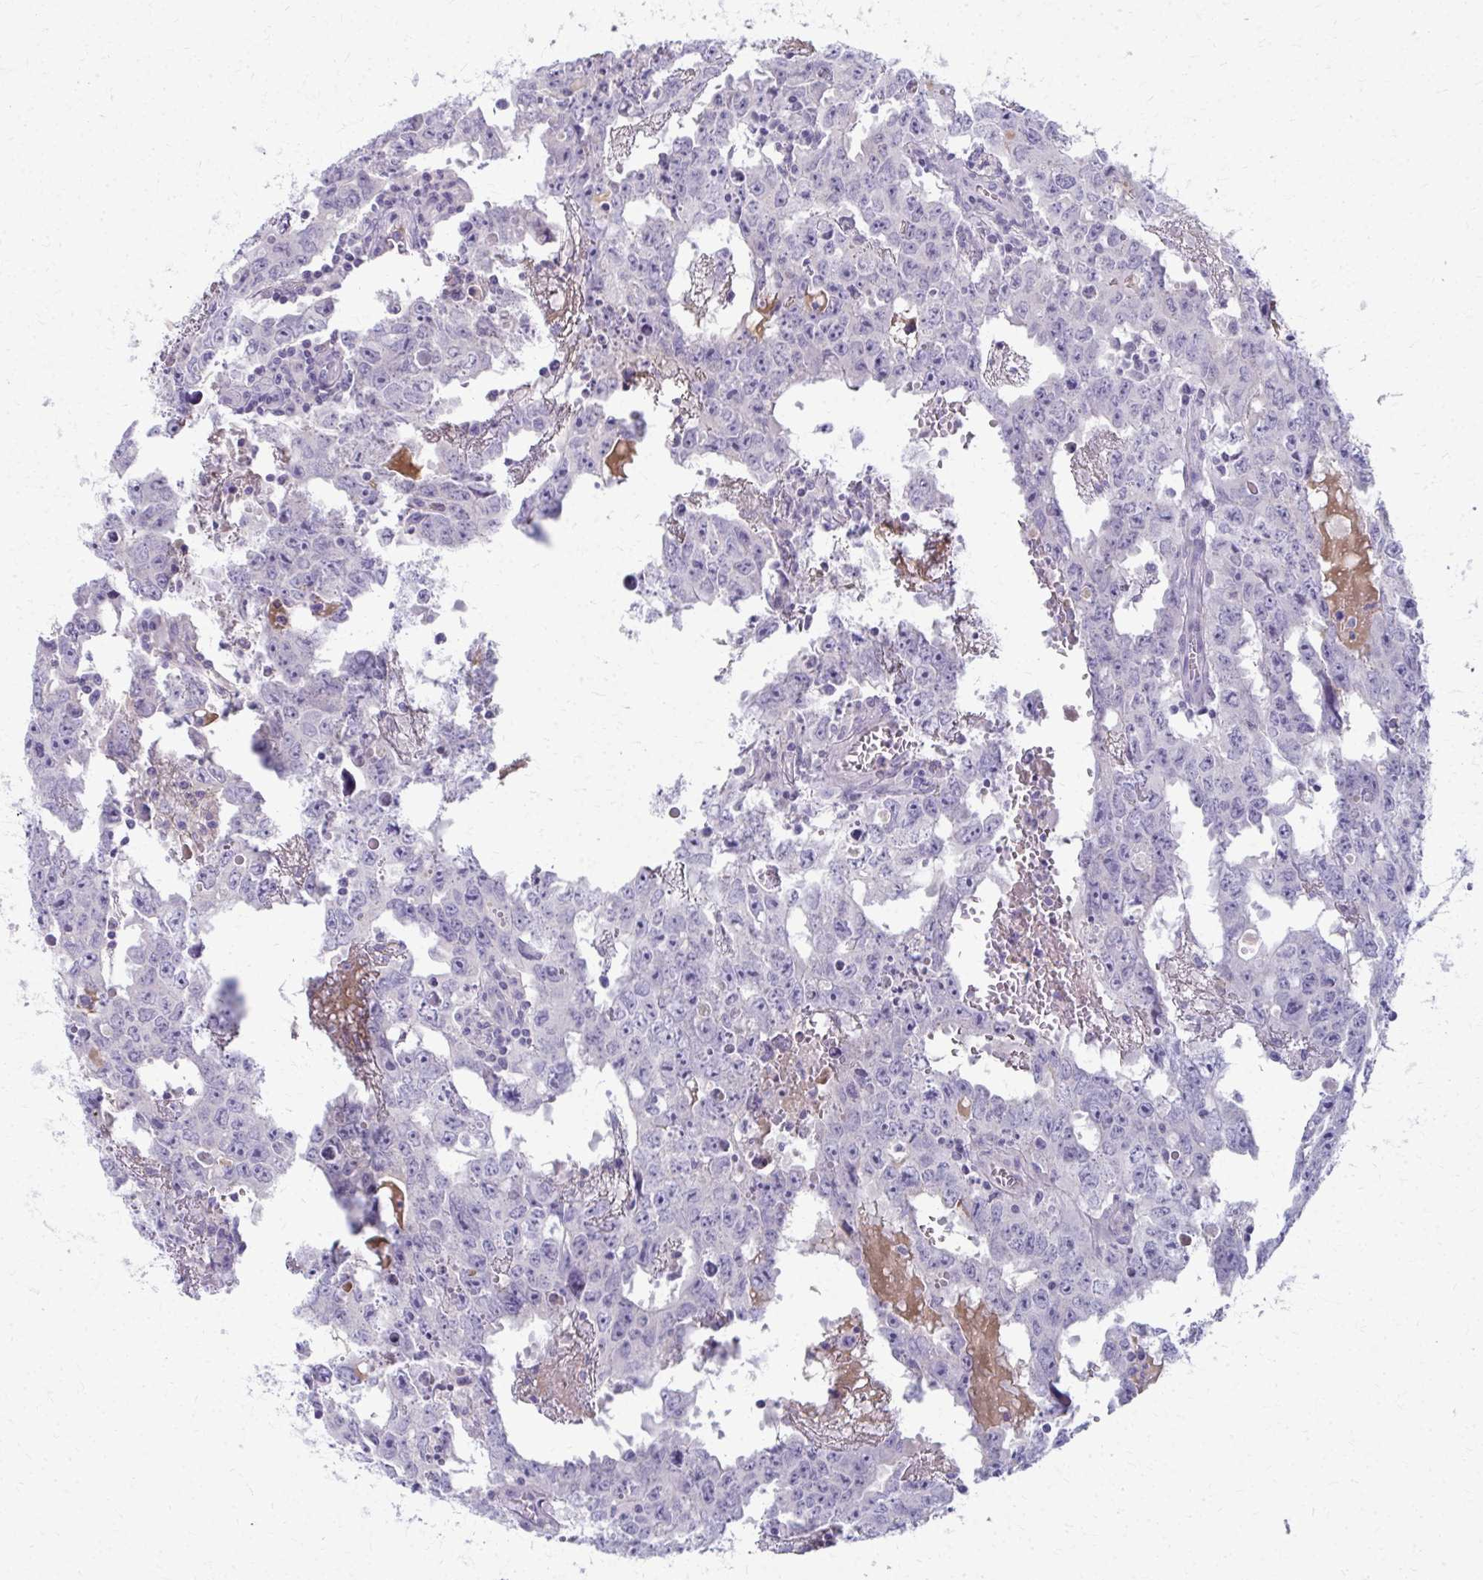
{"staining": {"intensity": "negative", "quantity": "none", "location": "none"}, "tissue": "testis cancer", "cell_type": "Tumor cells", "image_type": "cancer", "snomed": [{"axis": "morphology", "description": "Carcinoma, Embryonal, NOS"}, {"axis": "topography", "description": "Testis"}], "caption": "Protein analysis of testis embryonal carcinoma shows no significant staining in tumor cells. Nuclei are stained in blue.", "gene": "ADIPOQ", "patient": {"sex": "male", "age": 22}}